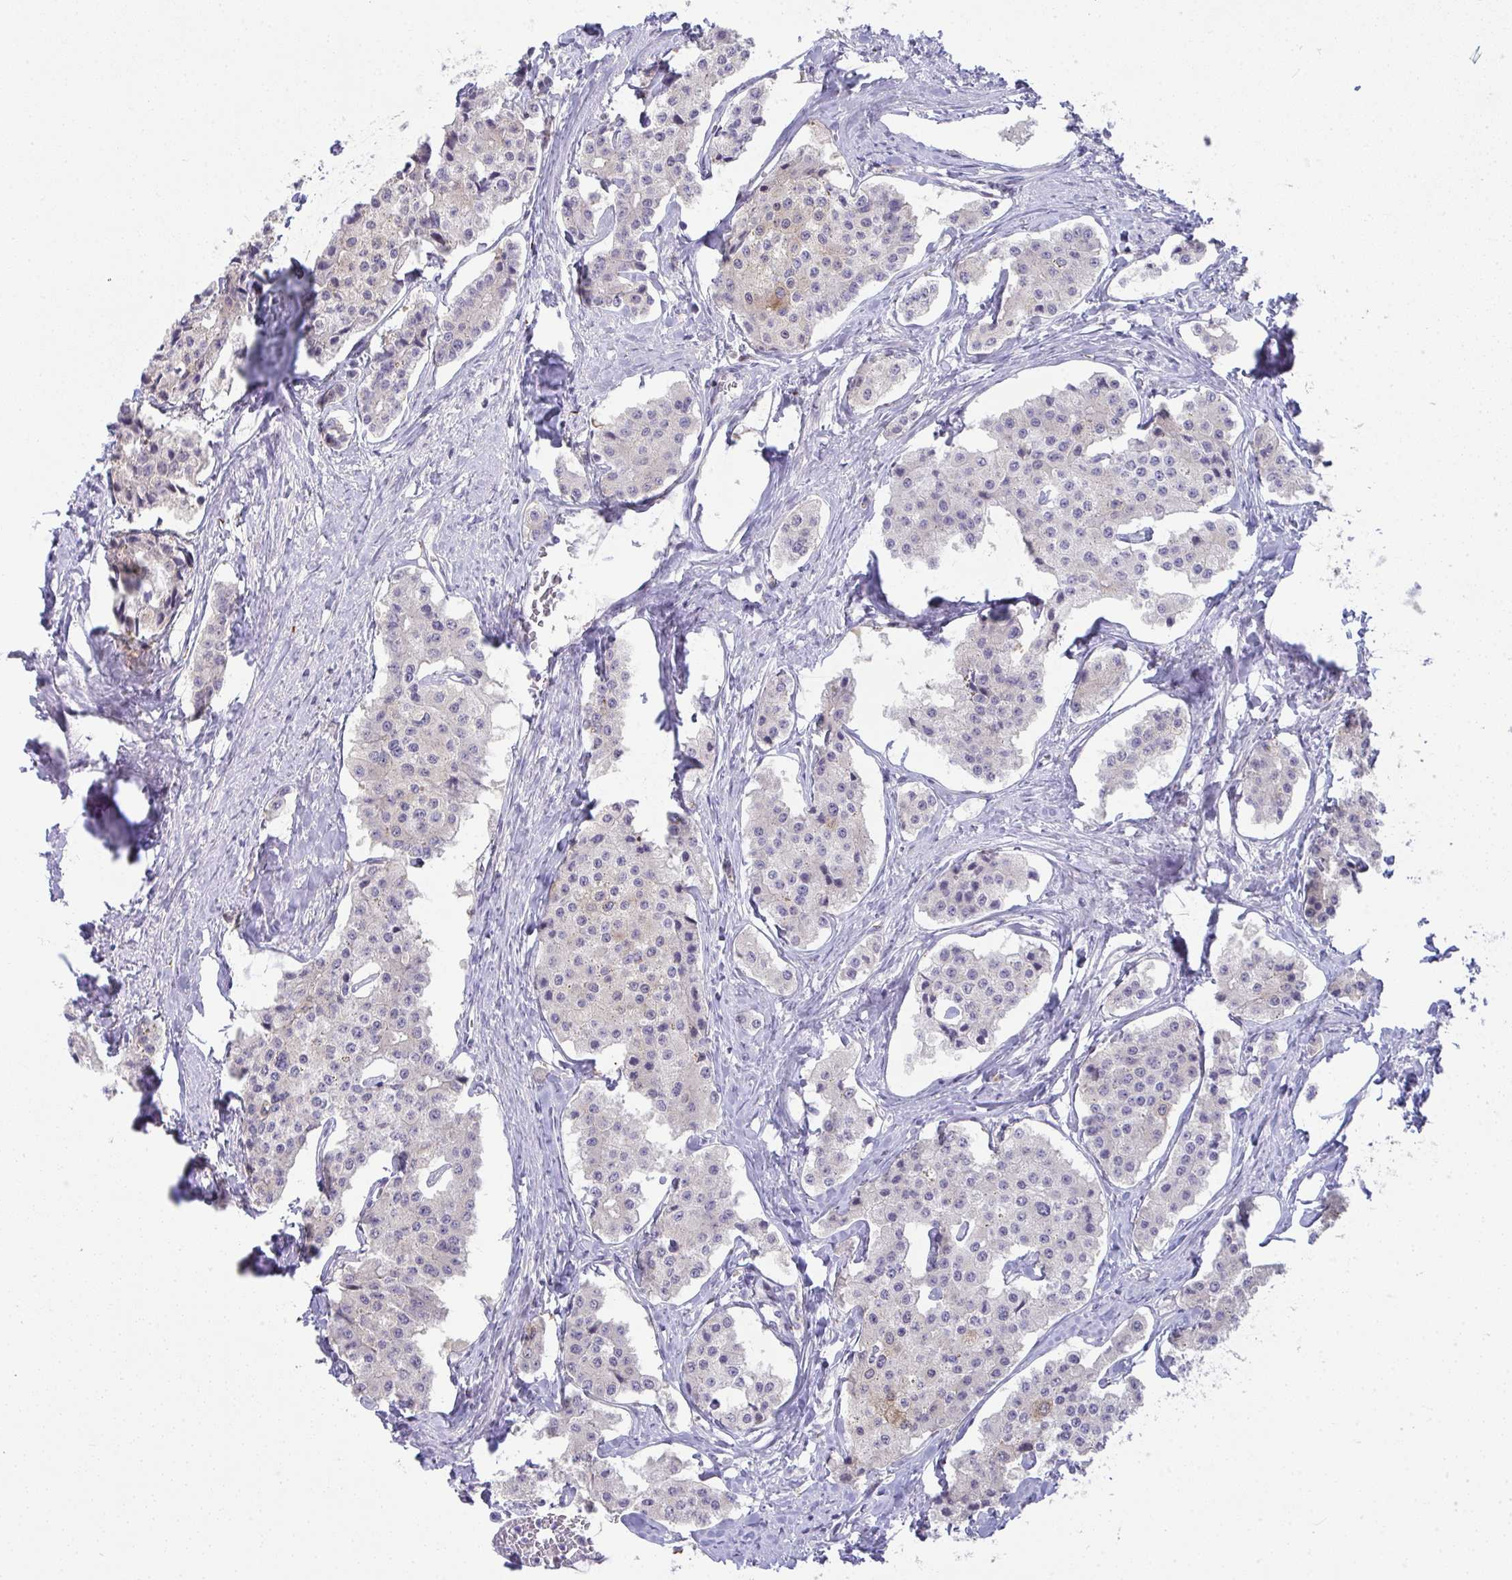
{"staining": {"intensity": "negative", "quantity": "none", "location": "none"}, "tissue": "carcinoid", "cell_type": "Tumor cells", "image_type": "cancer", "snomed": [{"axis": "morphology", "description": "Carcinoid, malignant, NOS"}, {"axis": "topography", "description": "Small intestine"}], "caption": "Immunohistochemical staining of human carcinoid (malignant) demonstrates no significant expression in tumor cells.", "gene": "GALNT16", "patient": {"sex": "female", "age": 65}}